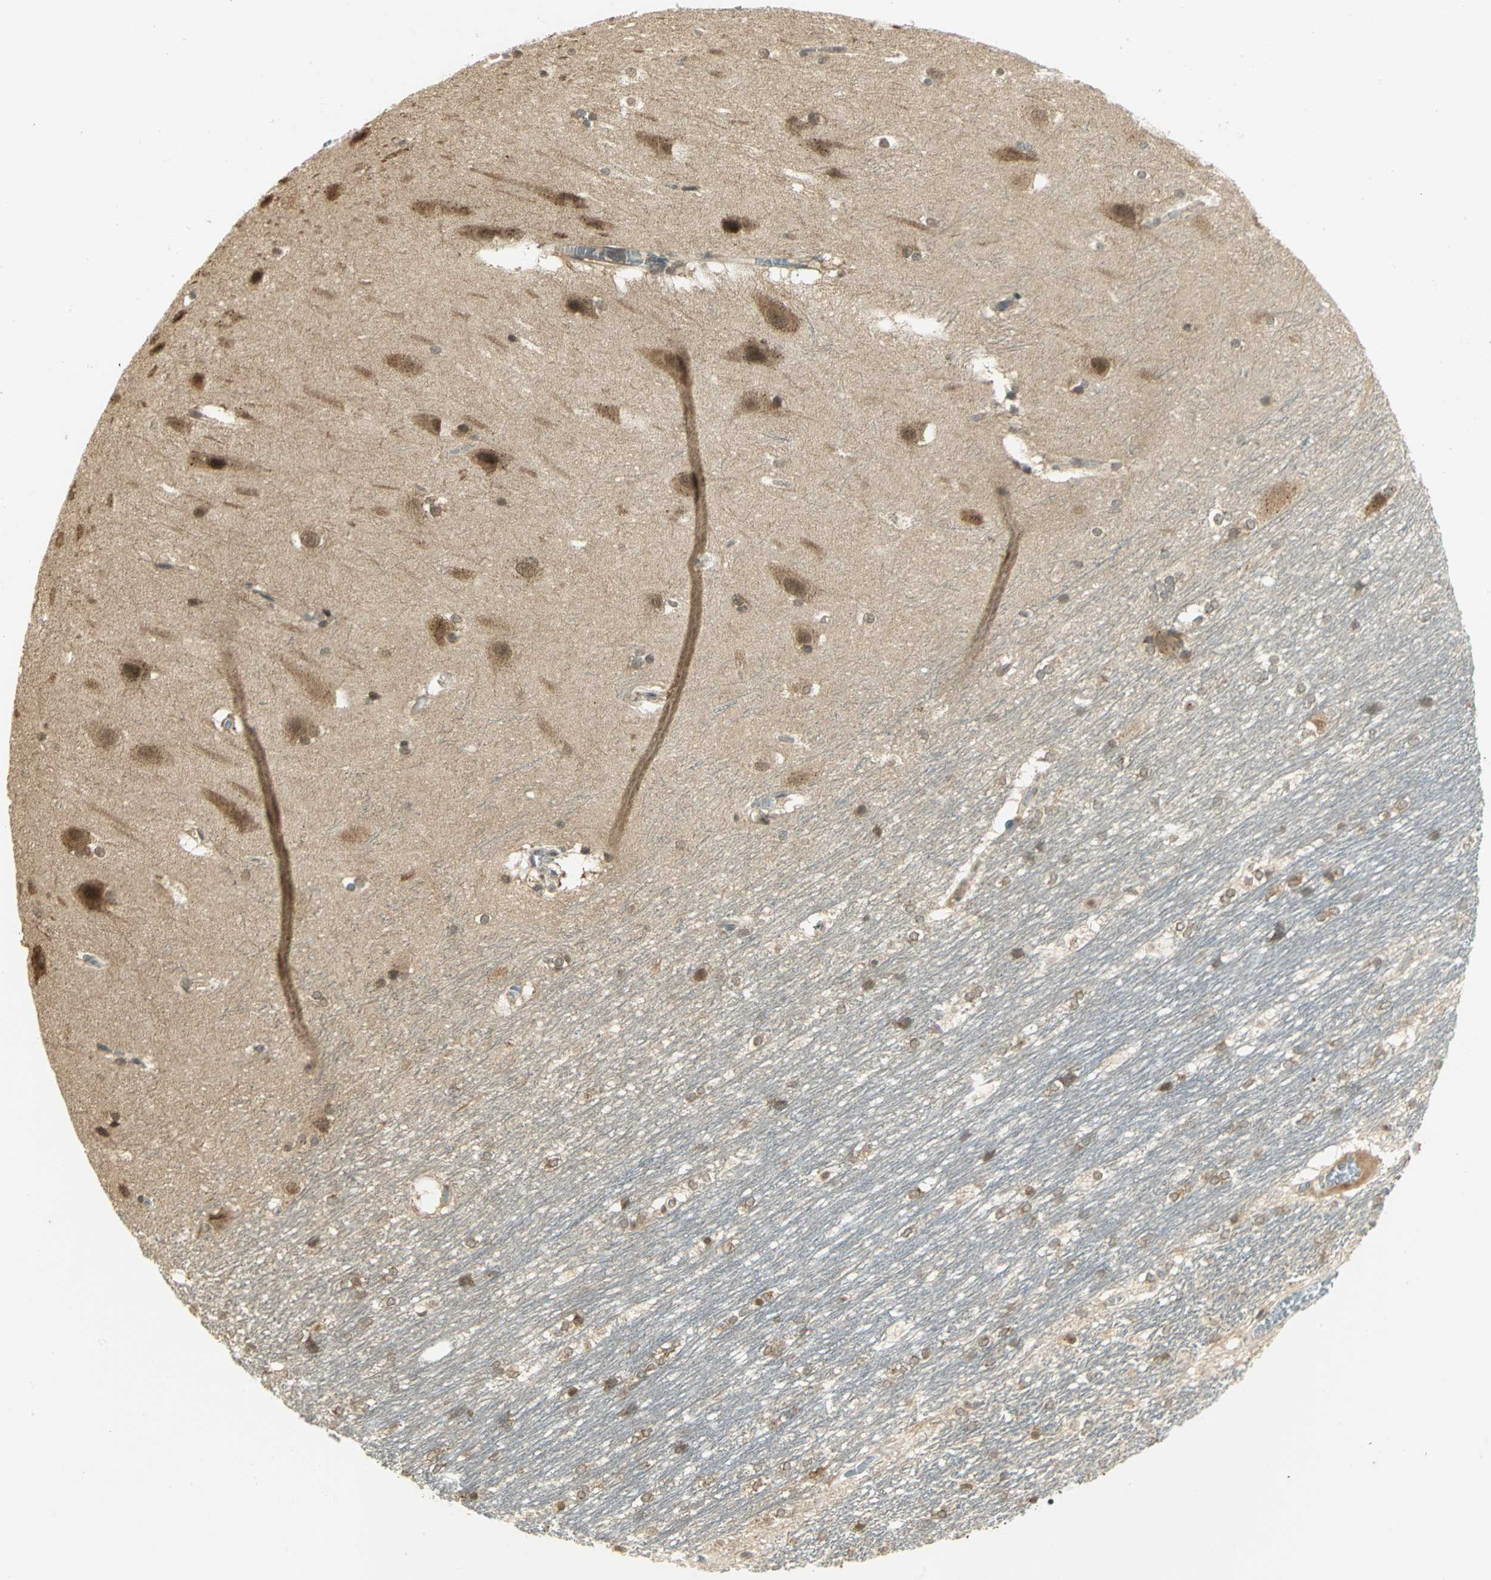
{"staining": {"intensity": "moderate", "quantity": "25%-75%", "location": "nuclear"}, "tissue": "hippocampus", "cell_type": "Glial cells", "image_type": "normal", "snomed": [{"axis": "morphology", "description": "Normal tissue, NOS"}, {"axis": "topography", "description": "Hippocampus"}], "caption": "A micrograph of hippocampus stained for a protein reveals moderate nuclear brown staining in glial cells.", "gene": "CDC34", "patient": {"sex": "female", "age": 19}}